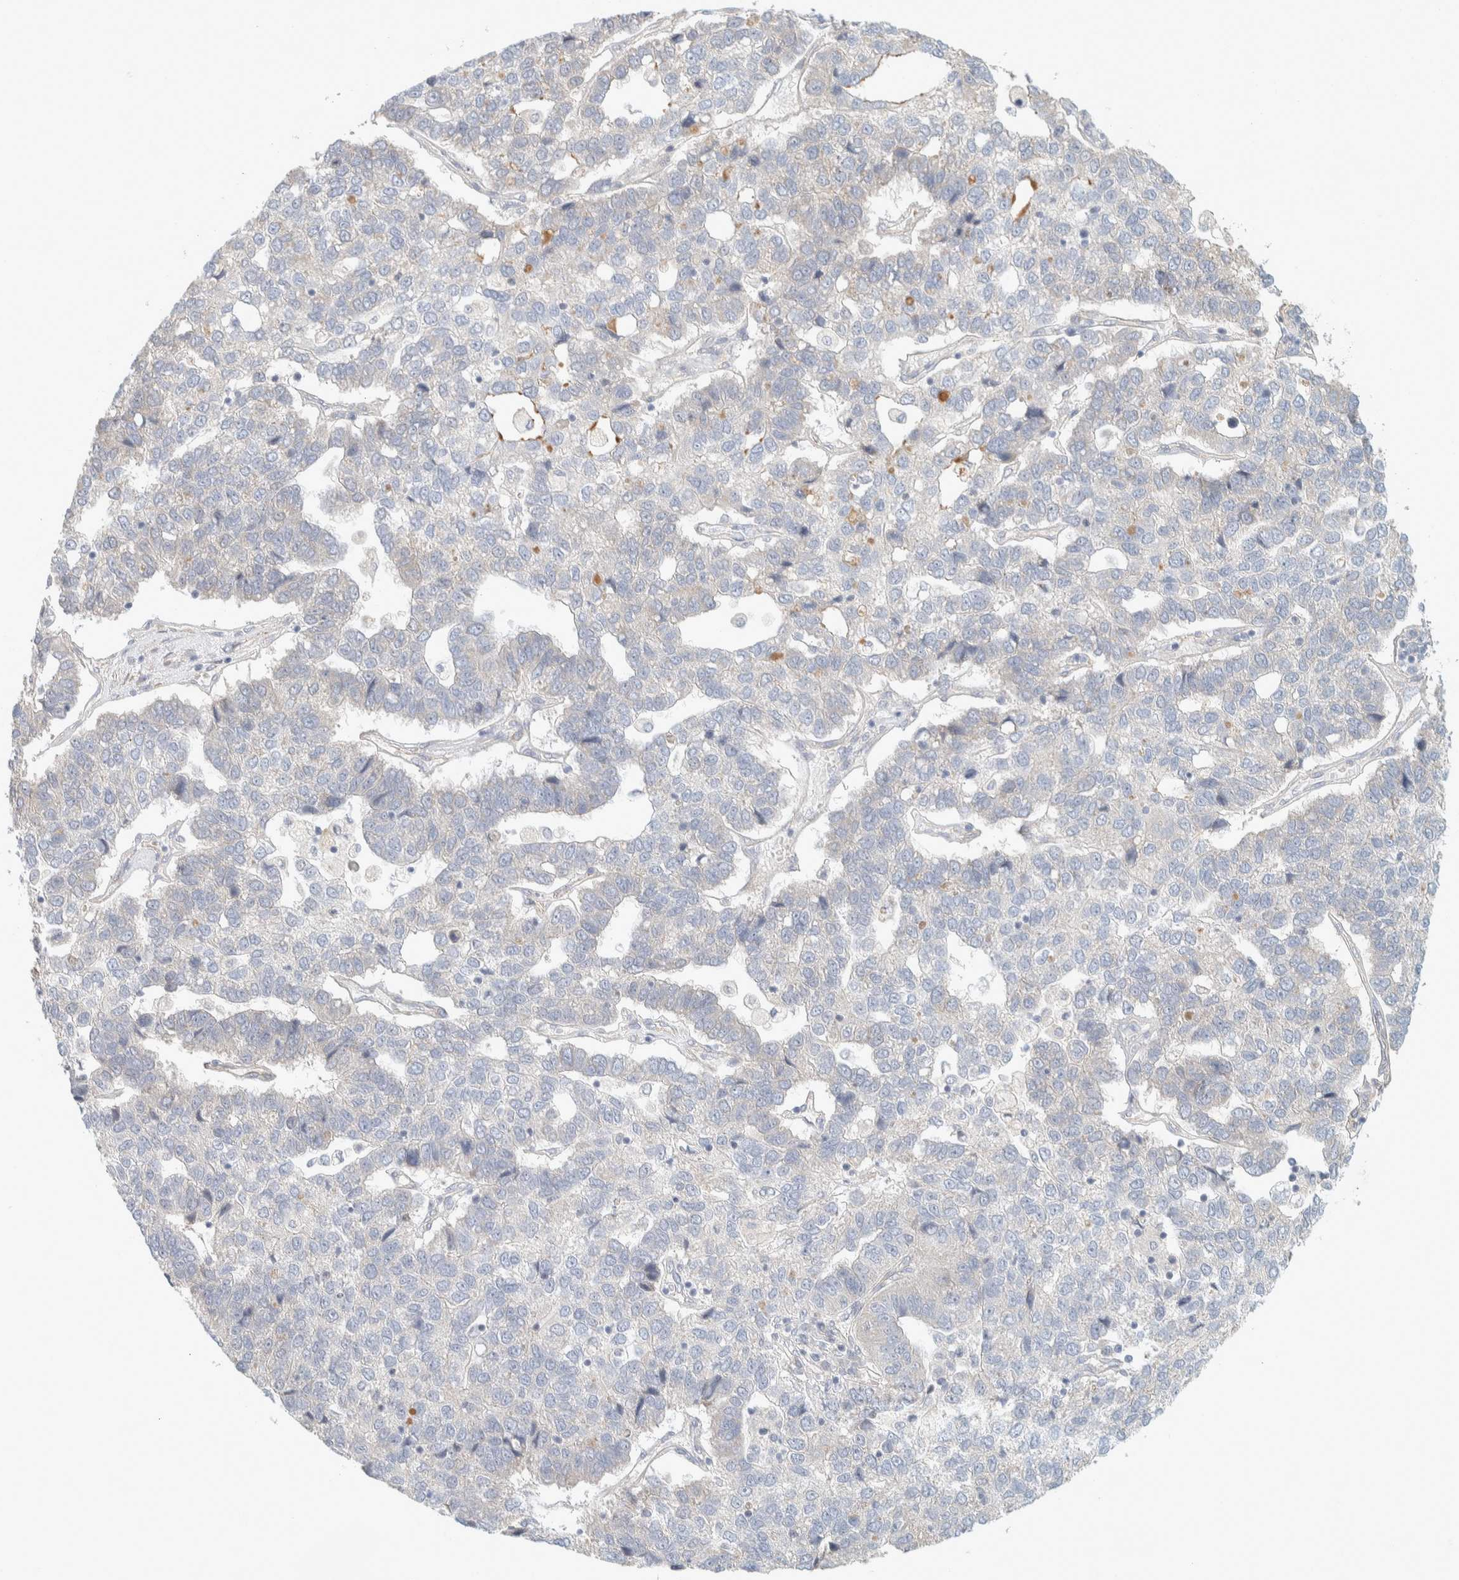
{"staining": {"intensity": "negative", "quantity": "none", "location": "none"}, "tissue": "pancreatic cancer", "cell_type": "Tumor cells", "image_type": "cancer", "snomed": [{"axis": "morphology", "description": "Adenocarcinoma, NOS"}, {"axis": "topography", "description": "Pancreas"}], "caption": "High magnification brightfield microscopy of pancreatic cancer stained with DAB (3,3'-diaminobenzidine) (brown) and counterstained with hematoxylin (blue): tumor cells show no significant positivity.", "gene": "CDR2", "patient": {"sex": "female", "age": 61}}